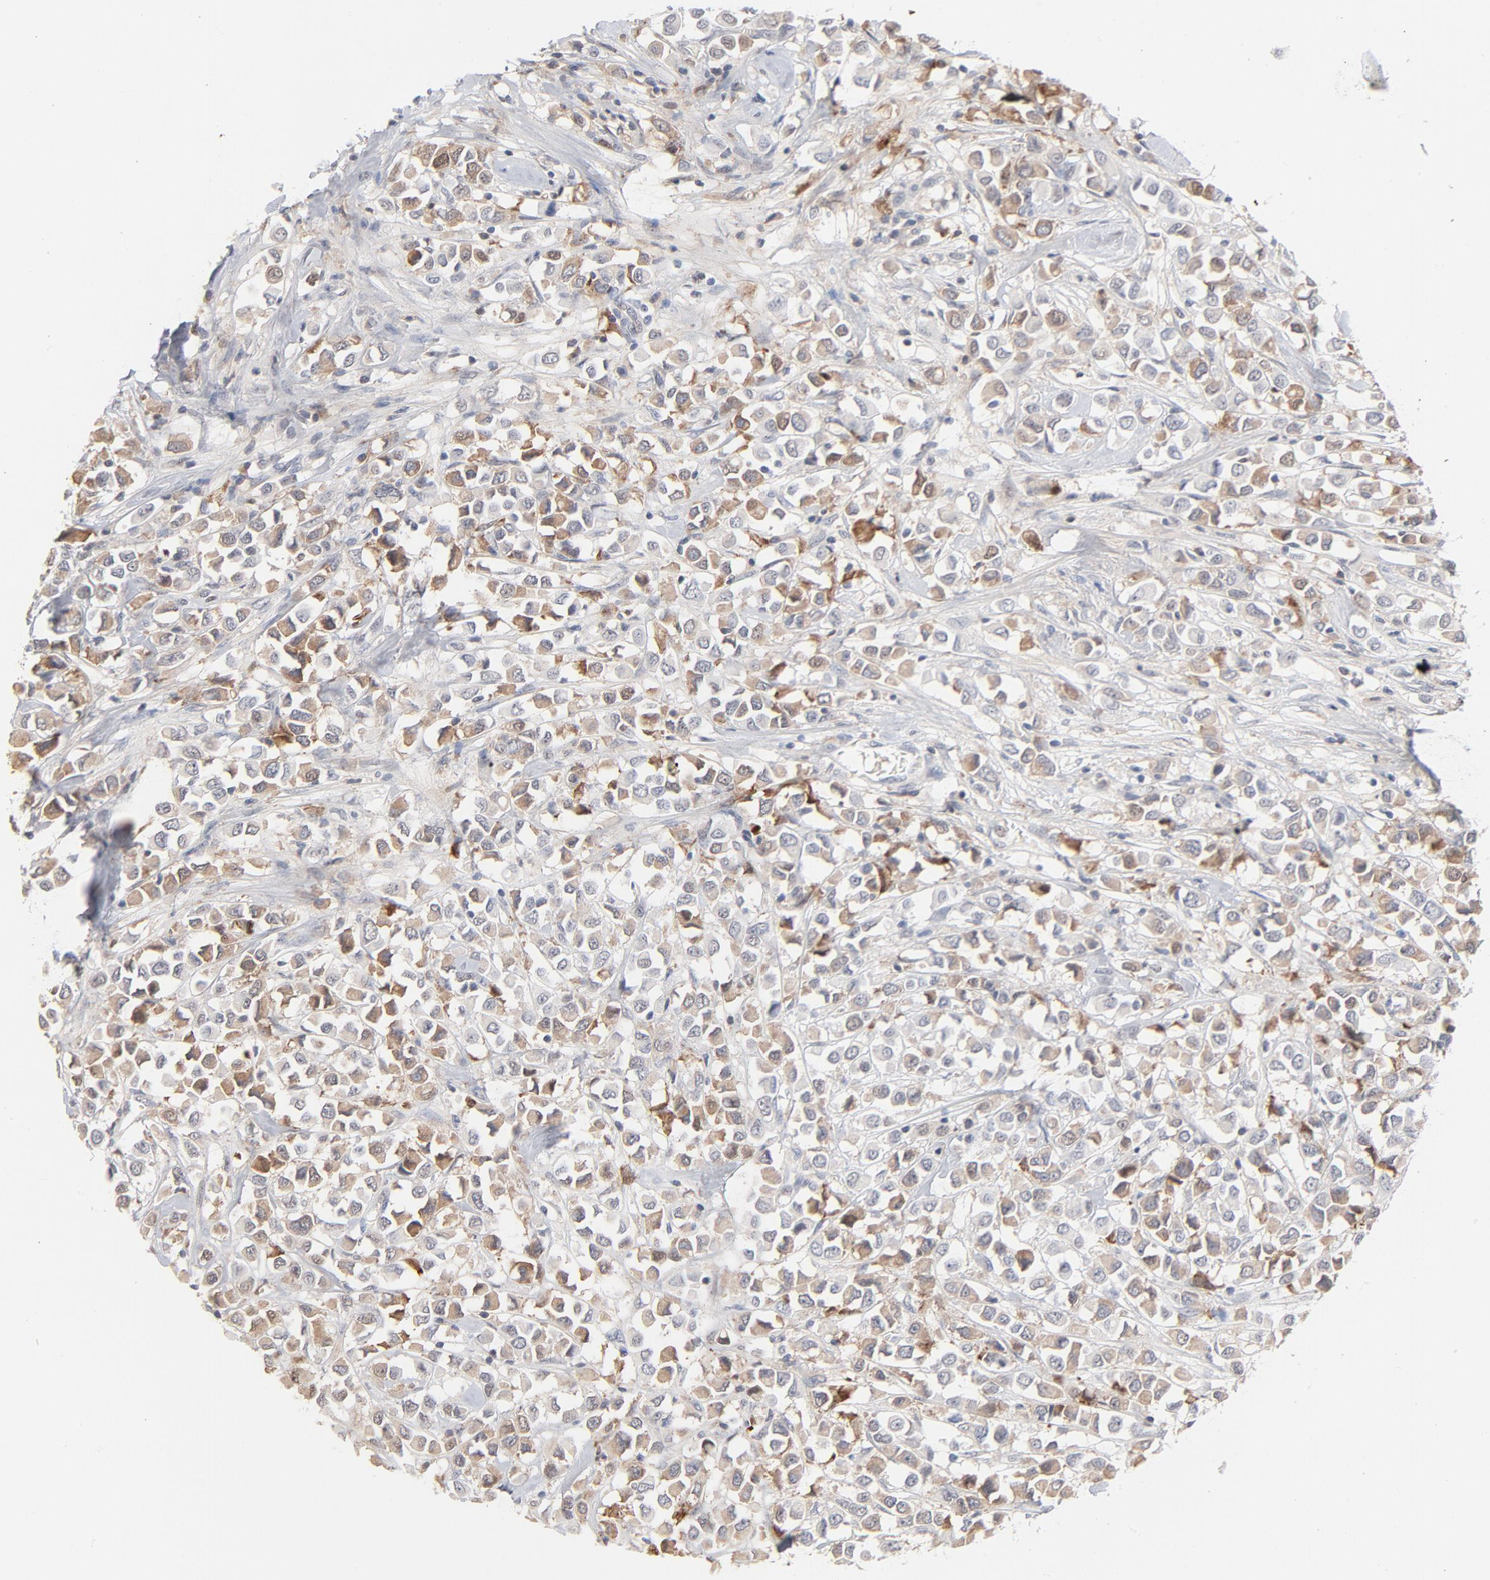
{"staining": {"intensity": "moderate", "quantity": ">75%", "location": "cytoplasmic/membranous"}, "tissue": "breast cancer", "cell_type": "Tumor cells", "image_type": "cancer", "snomed": [{"axis": "morphology", "description": "Duct carcinoma"}, {"axis": "topography", "description": "Breast"}], "caption": "A histopathology image of human breast intraductal carcinoma stained for a protein exhibits moderate cytoplasmic/membranous brown staining in tumor cells.", "gene": "SERPINA4", "patient": {"sex": "female", "age": 61}}